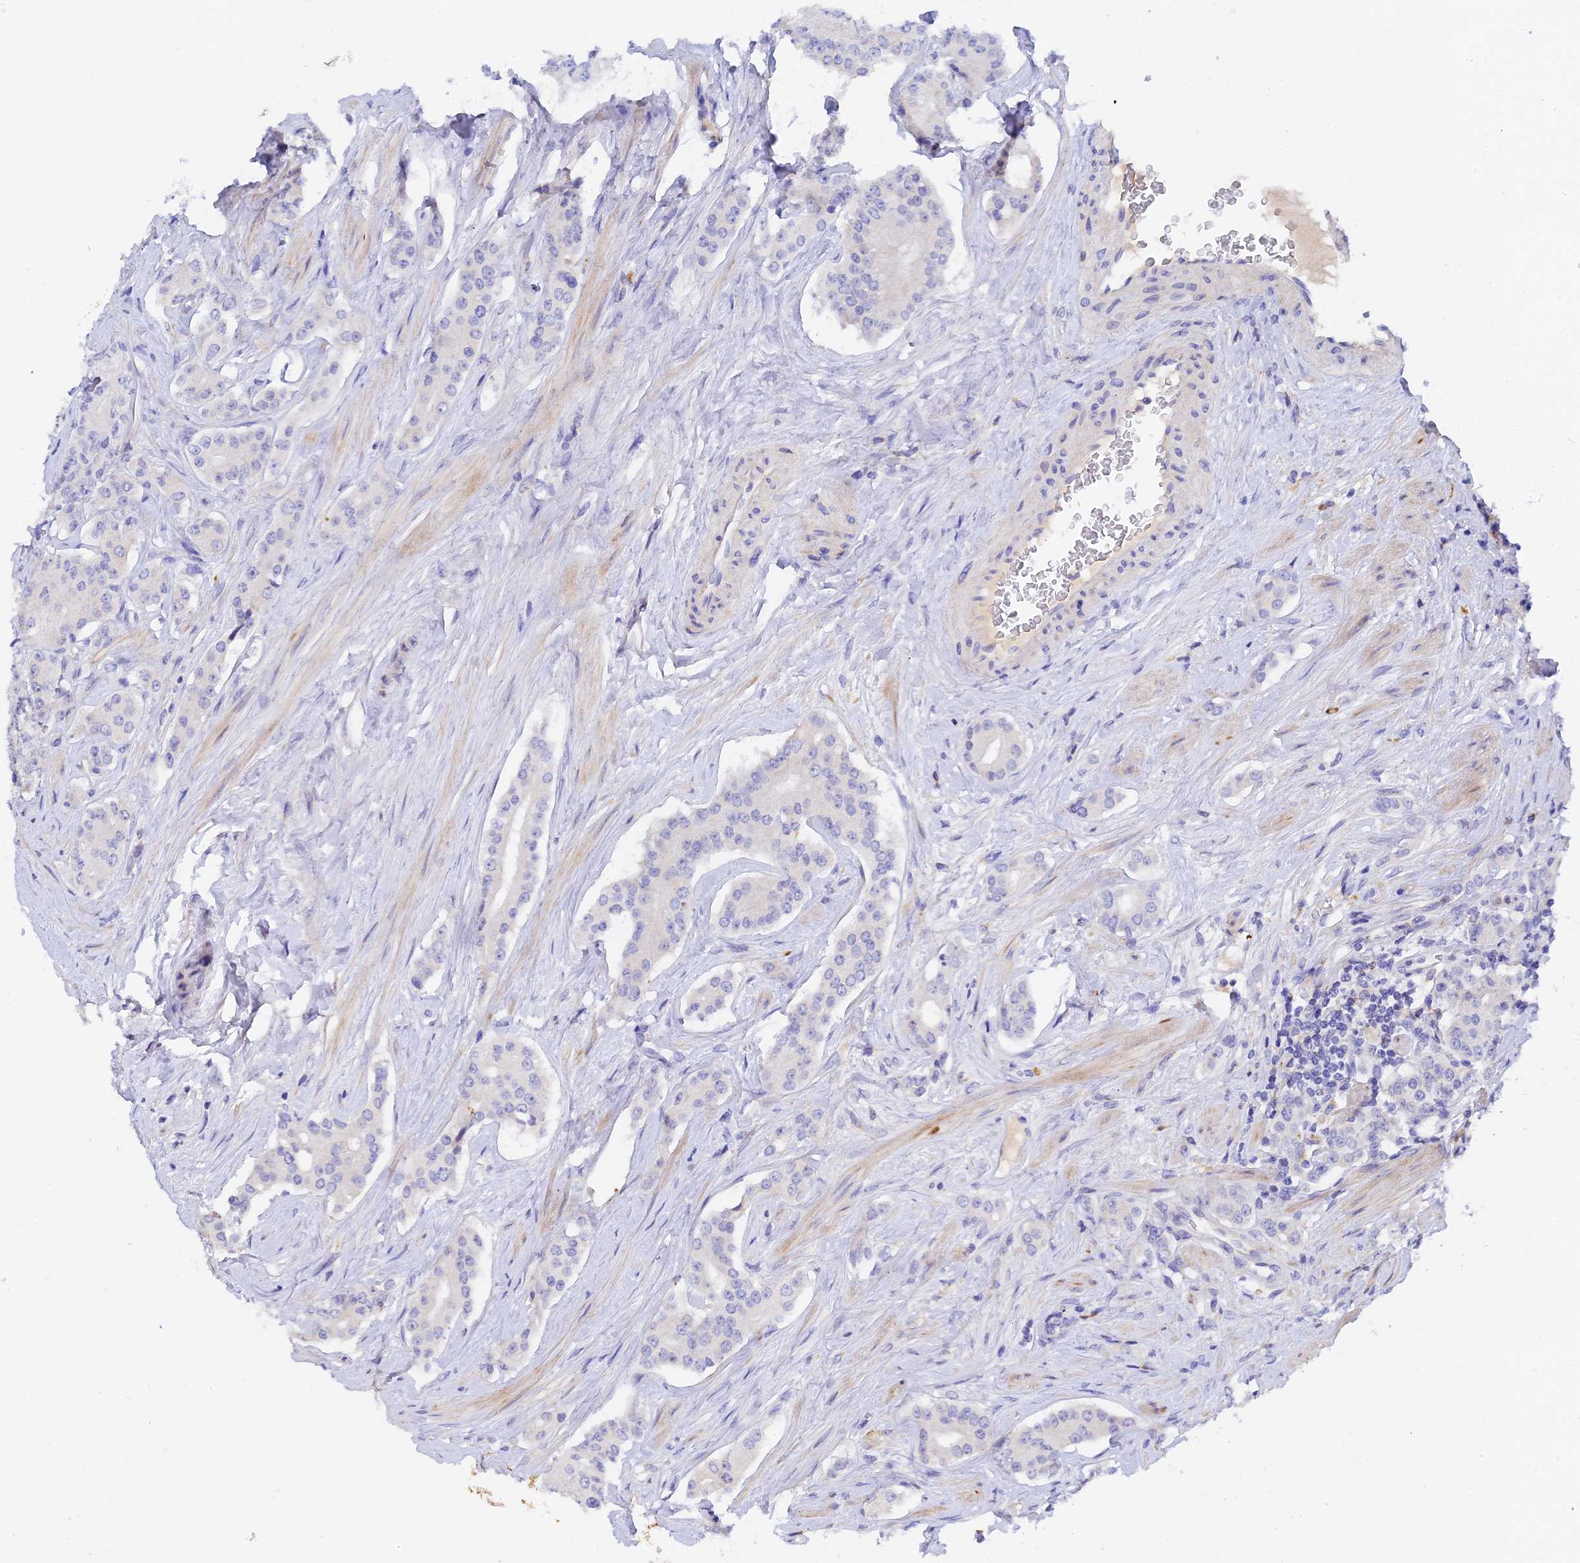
{"staining": {"intensity": "negative", "quantity": "none", "location": "none"}, "tissue": "prostate cancer", "cell_type": "Tumor cells", "image_type": "cancer", "snomed": [{"axis": "morphology", "description": "Adenocarcinoma, High grade"}, {"axis": "topography", "description": "Prostate"}], "caption": "Histopathology image shows no protein positivity in tumor cells of high-grade adenocarcinoma (prostate) tissue. The staining is performed using DAB (3,3'-diaminobenzidine) brown chromogen with nuclei counter-stained in using hematoxylin.", "gene": "RPGRIP1L", "patient": {"sex": "male", "age": 71}}